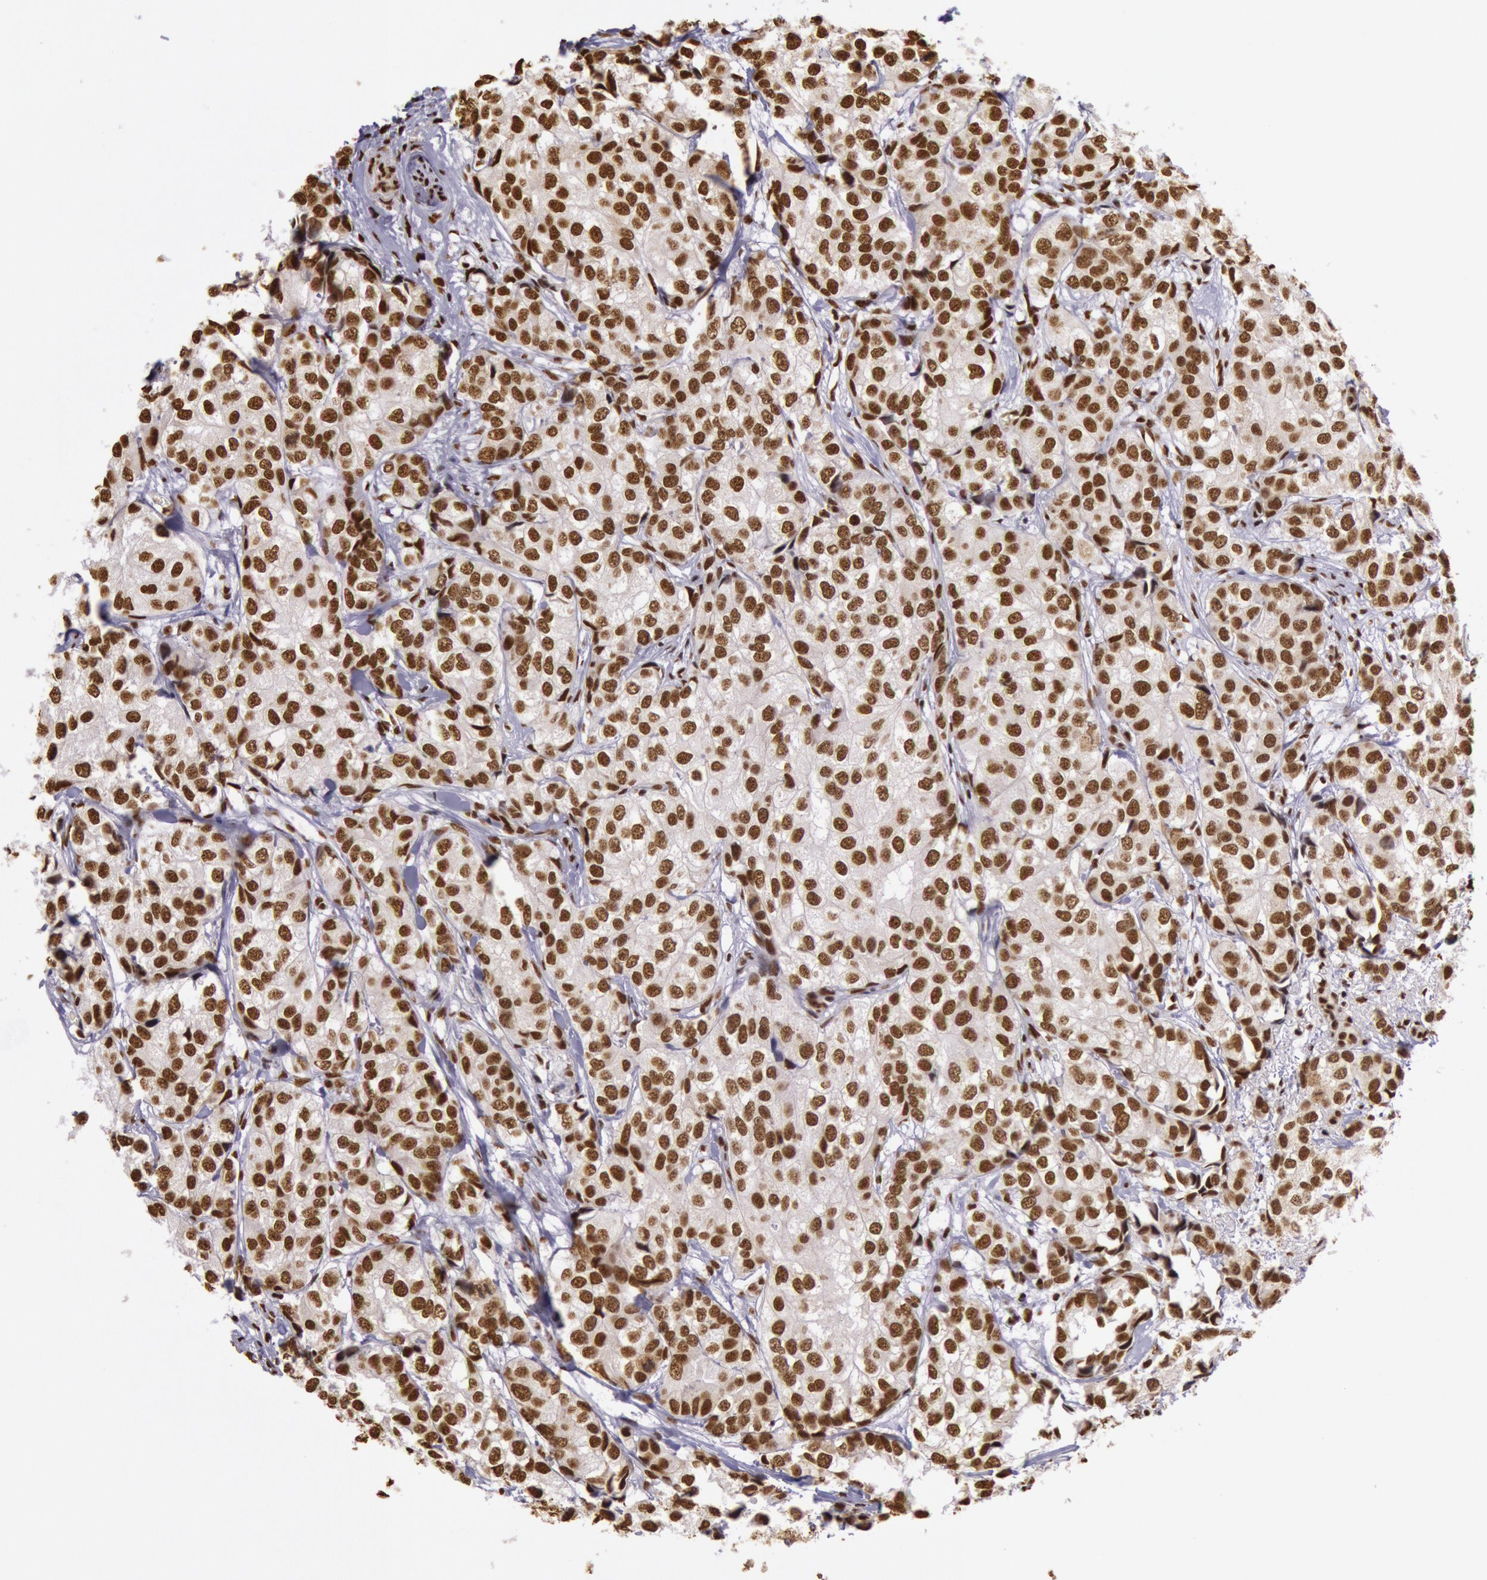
{"staining": {"intensity": "strong", "quantity": ">75%", "location": "nuclear"}, "tissue": "breast cancer", "cell_type": "Tumor cells", "image_type": "cancer", "snomed": [{"axis": "morphology", "description": "Duct carcinoma"}, {"axis": "topography", "description": "Breast"}], "caption": "This photomicrograph displays immunohistochemistry (IHC) staining of human intraductal carcinoma (breast), with high strong nuclear expression in about >75% of tumor cells.", "gene": "HNRNPH2", "patient": {"sex": "female", "age": 68}}